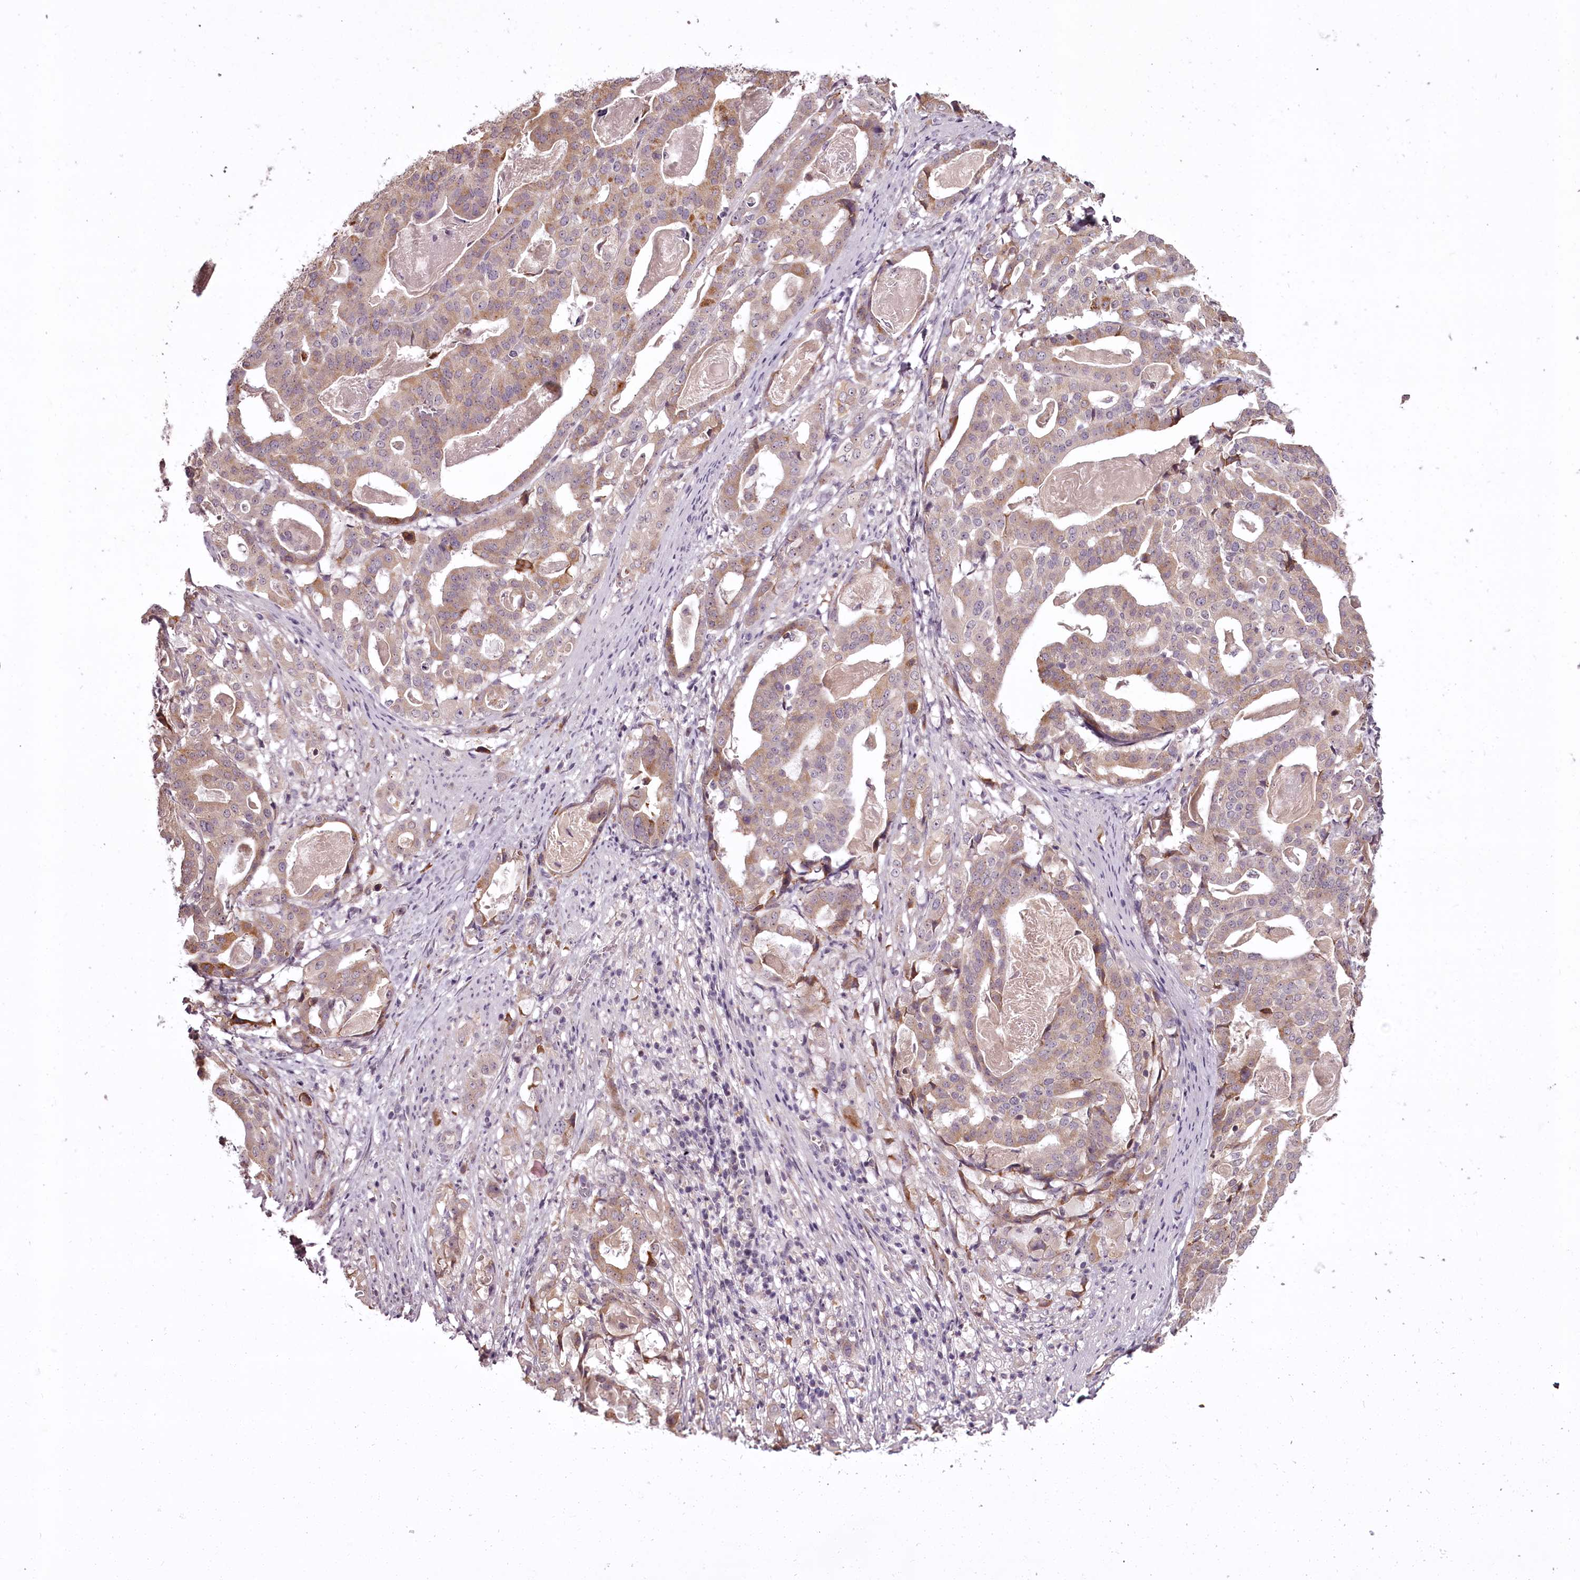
{"staining": {"intensity": "weak", "quantity": "25%-75%", "location": "cytoplasmic/membranous"}, "tissue": "stomach cancer", "cell_type": "Tumor cells", "image_type": "cancer", "snomed": [{"axis": "morphology", "description": "Adenocarcinoma, NOS"}, {"axis": "topography", "description": "Stomach"}], "caption": "Approximately 25%-75% of tumor cells in human stomach adenocarcinoma display weak cytoplasmic/membranous protein expression as visualized by brown immunohistochemical staining.", "gene": "CCDC92", "patient": {"sex": "male", "age": 48}}